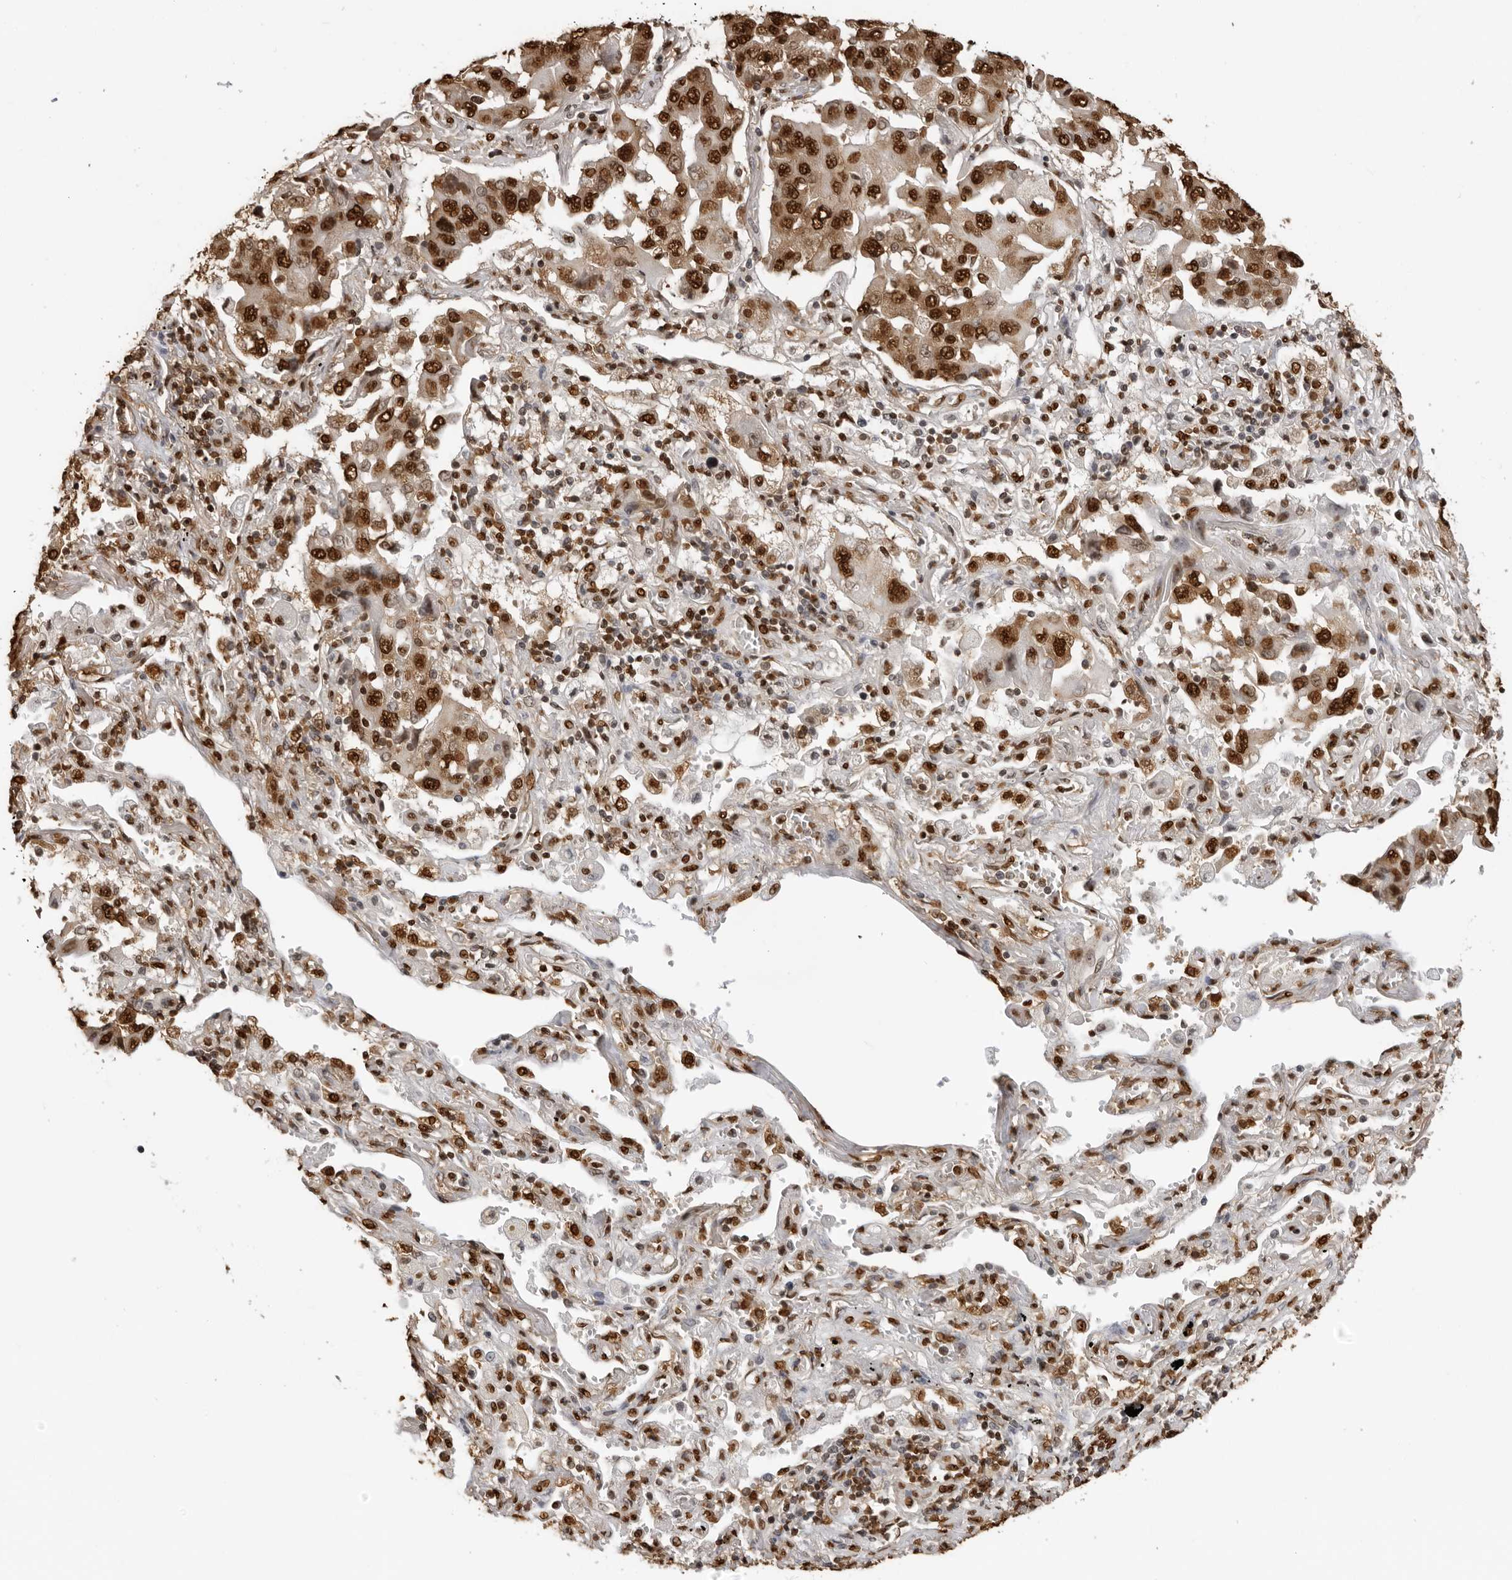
{"staining": {"intensity": "strong", "quantity": ">75%", "location": "nuclear"}, "tissue": "lung cancer", "cell_type": "Tumor cells", "image_type": "cancer", "snomed": [{"axis": "morphology", "description": "Adenocarcinoma, NOS"}, {"axis": "topography", "description": "Lung"}], "caption": "Approximately >75% of tumor cells in adenocarcinoma (lung) display strong nuclear protein expression as visualized by brown immunohistochemical staining.", "gene": "ZFP91", "patient": {"sex": "female", "age": 65}}